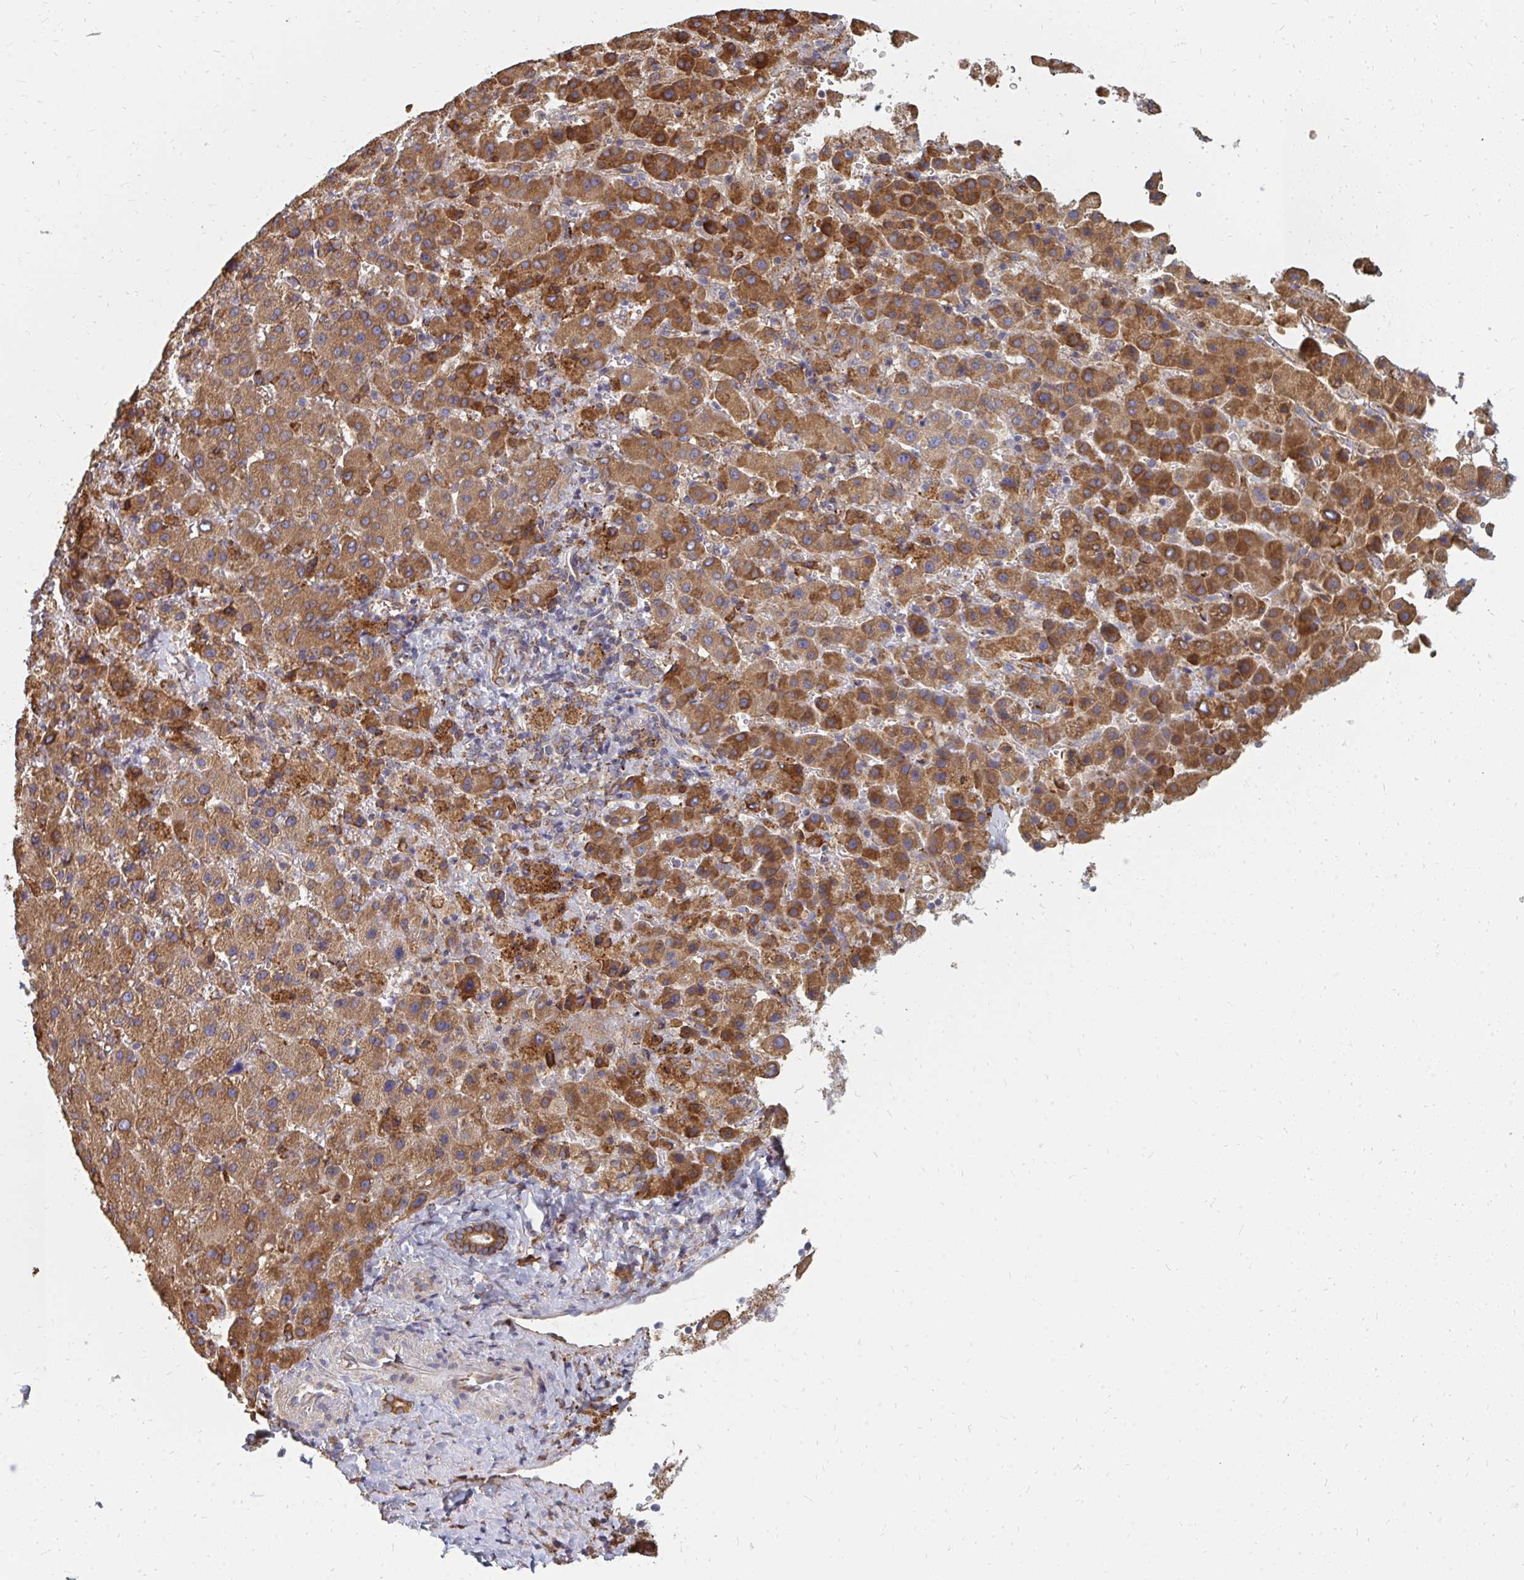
{"staining": {"intensity": "strong", "quantity": ">75%", "location": "cytoplasmic/membranous"}, "tissue": "liver cancer", "cell_type": "Tumor cells", "image_type": "cancer", "snomed": [{"axis": "morphology", "description": "Carcinoma, Hepatocellular, NOS"}, {"axis": "topography", "description": "Liver"}], "caption": "Protein expression by immunohistochemistry (IHC) demonstrates strong cytoplasmic/membranous expression in approximately >75% of tumor cells in liver cancer. (DAB IHC with brightfield microscopy, high magnification).", "gene": "PPP1R13L", "patient": {"sex": "female", "age": 58}}